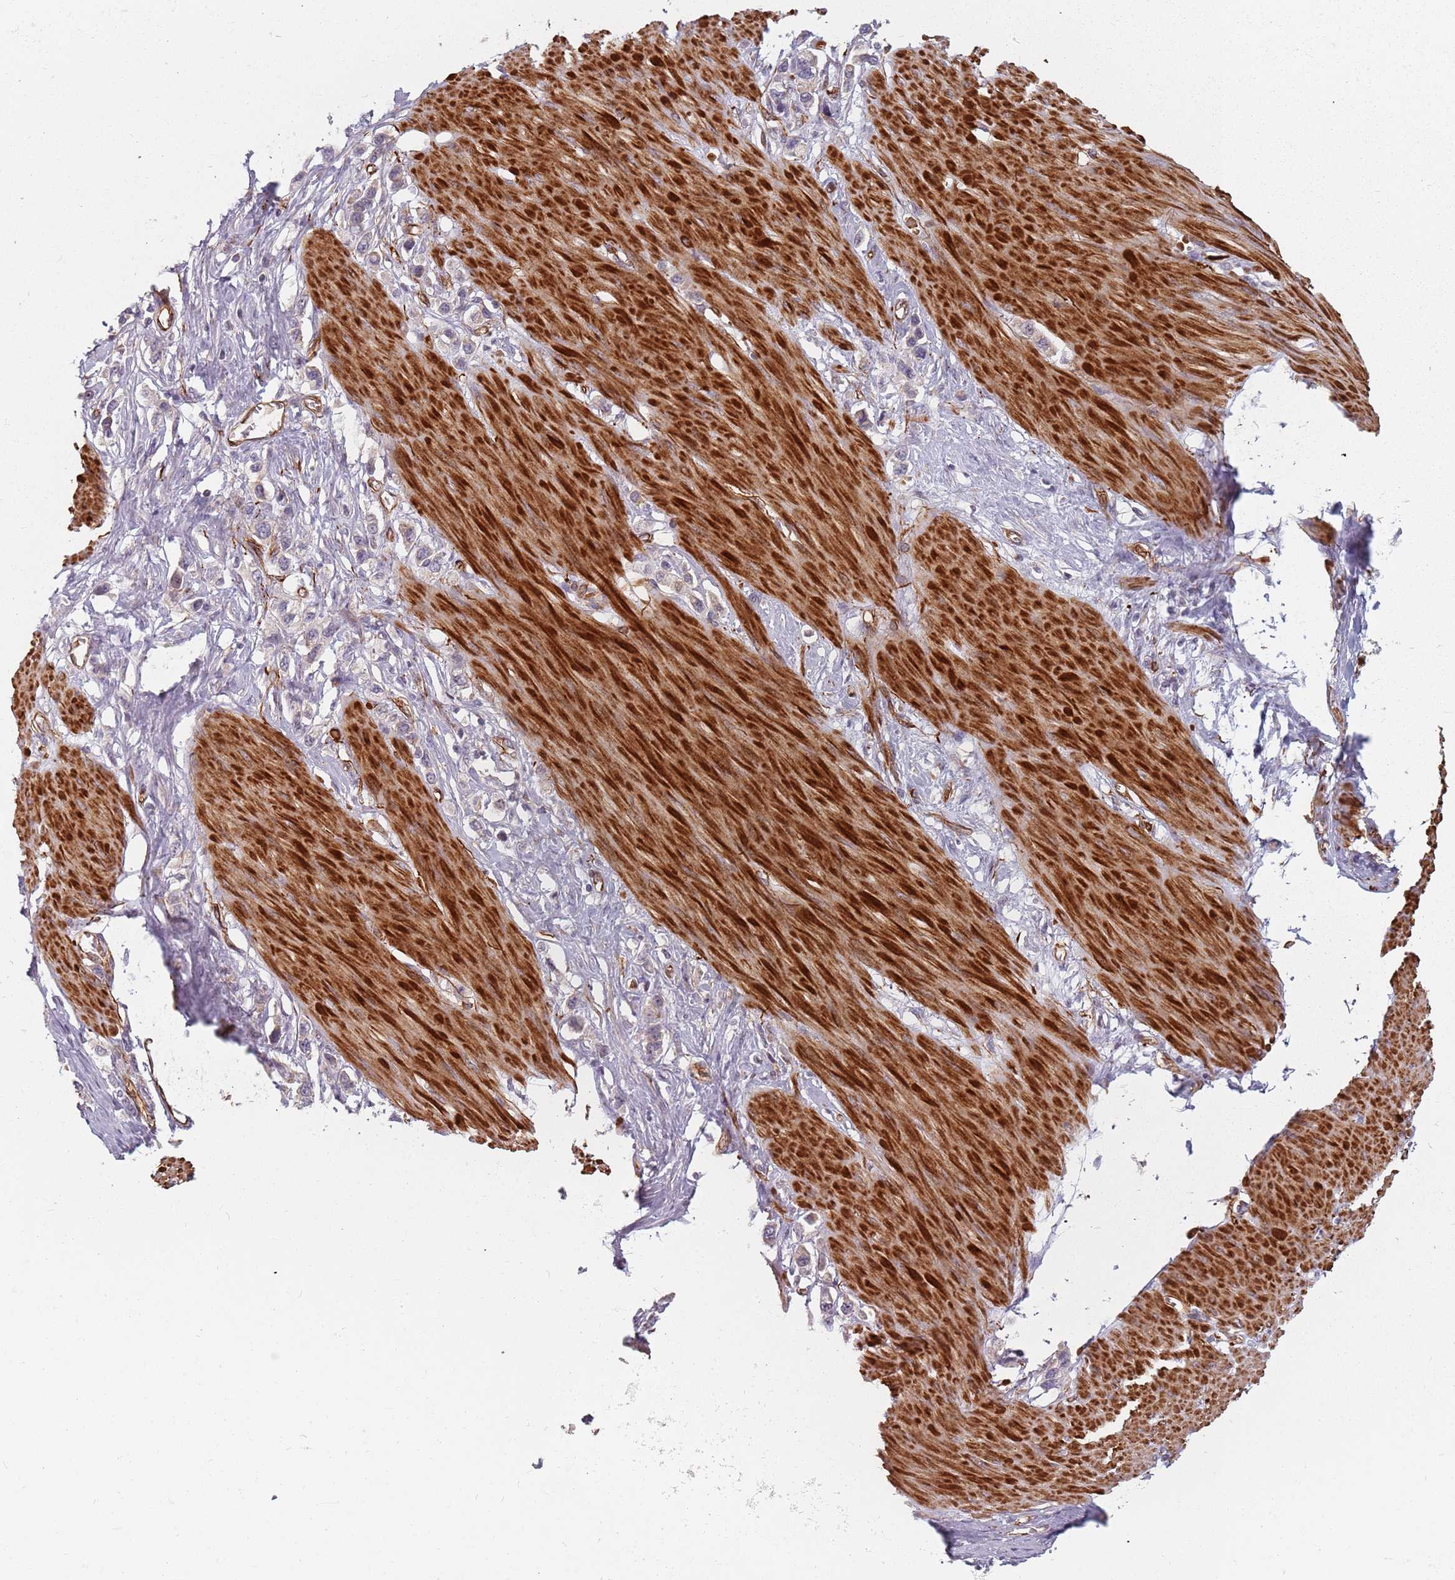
{"staining": {"intensity": "negative", "quantity": "none", "location": "none"}, "tissue": "stomach cancer", "cell_type": "Tumor cells", "image_type": "cancer", "snomed": [{"axis": "morphology", "description": "Adenocarcinoma, NOS"}, {"axis": "topography", "description": "Stomach"}], "caption": "The micrograph shows no staining of tumor cells in stomach cancer.", "gene": "GAS2L3", "patient": {"sex": "female", "age": 65}}